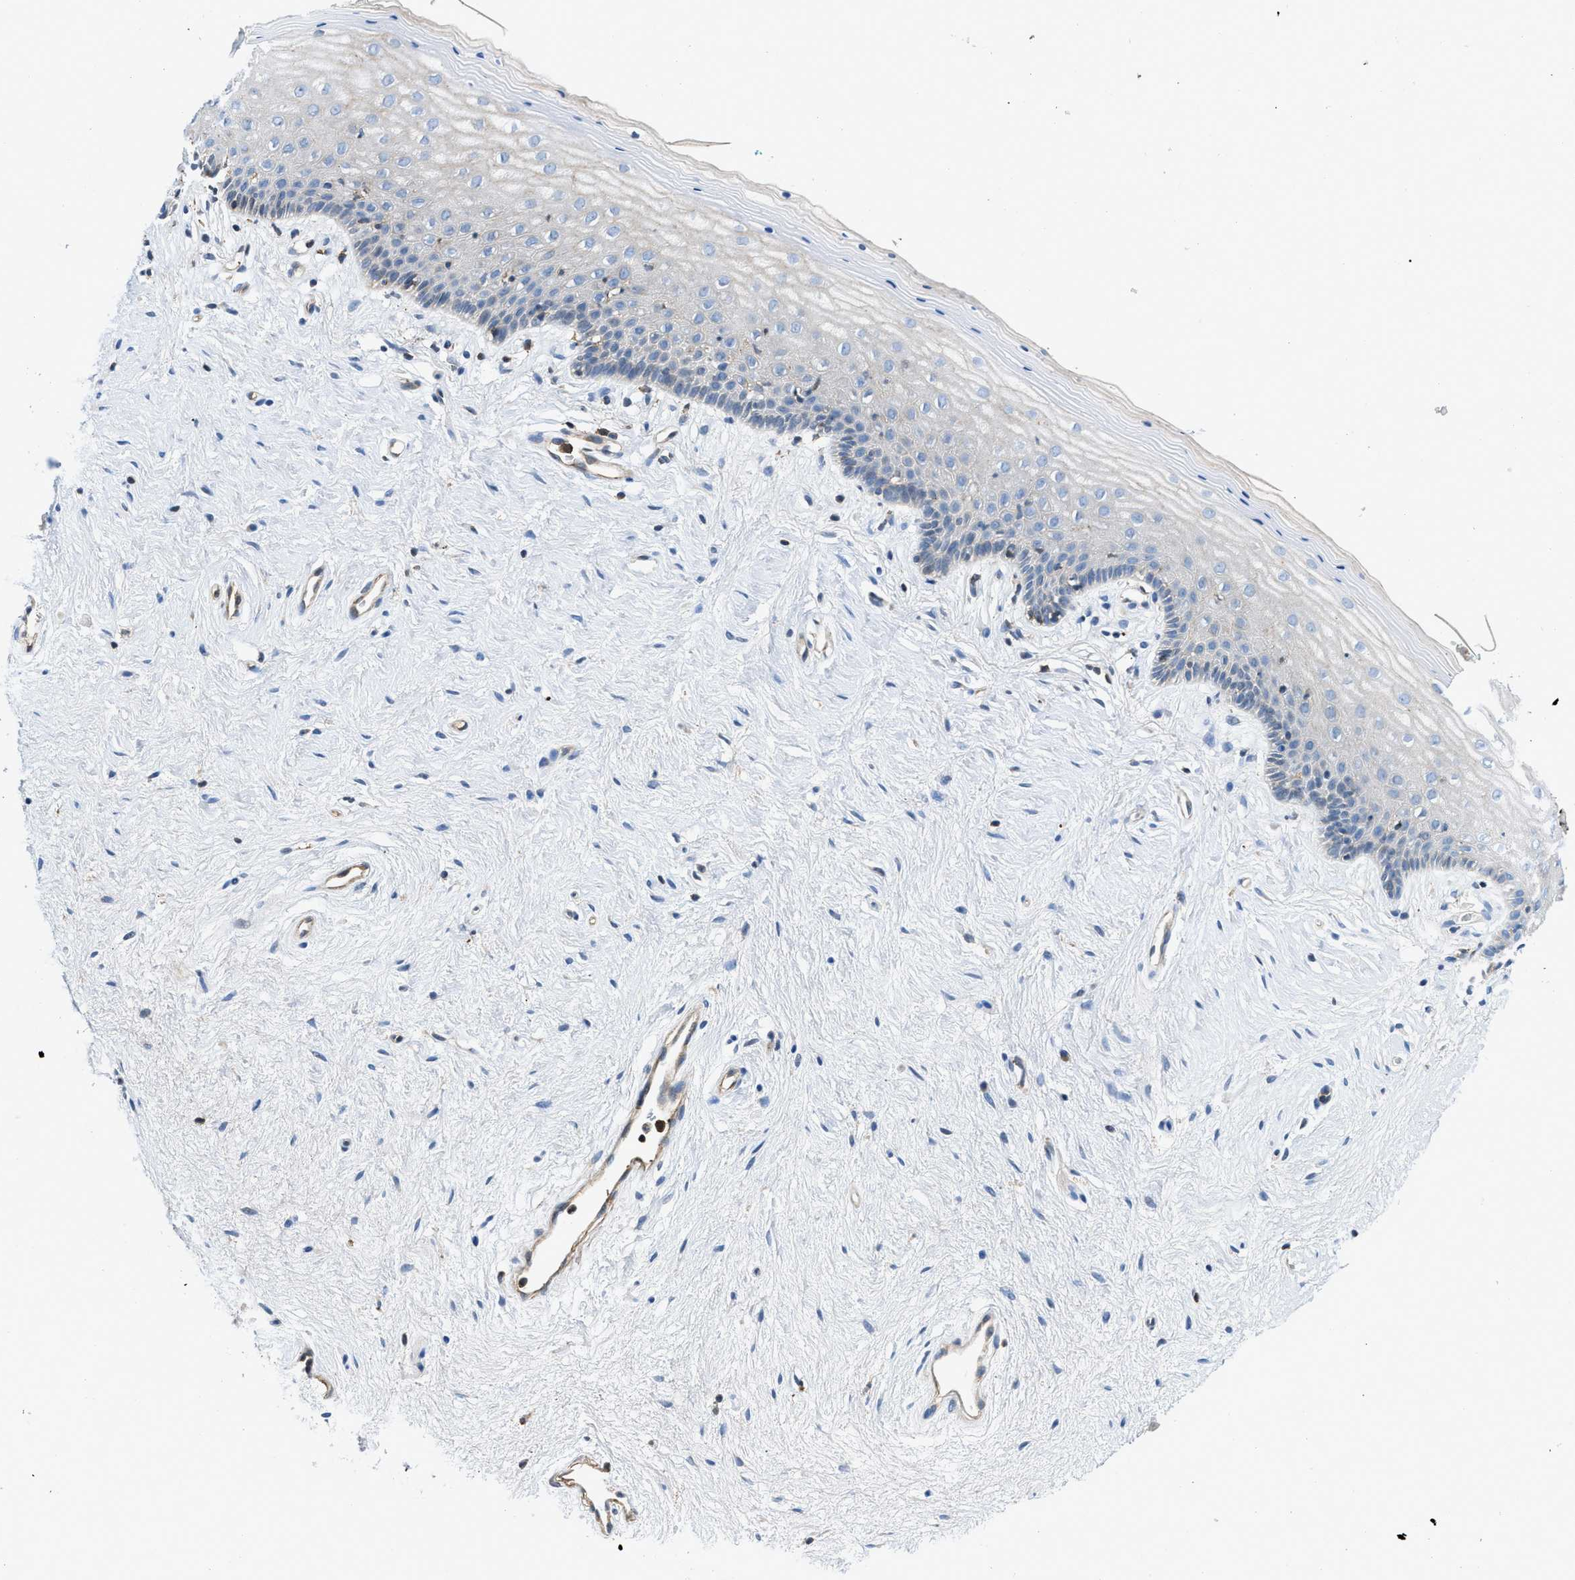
{"staining": {"intensity": "negative", "quantity": "none", "location": "none"}, "tissue": "vagina", "cell_type": "Squamous epithelial cells", "image_type": "normal", "snomed": [{"axis": "morphology", "description": "Normal tissue, NOS"}, {"axis": "topography", "description": "Vagina"}], "caption": "This is an IHC image of unremarkable human vagina. There is no positivity in squamous epithelial cells.", "gene": "ATP6V0D1", "patient": {"sex": "female", "age": 44}}